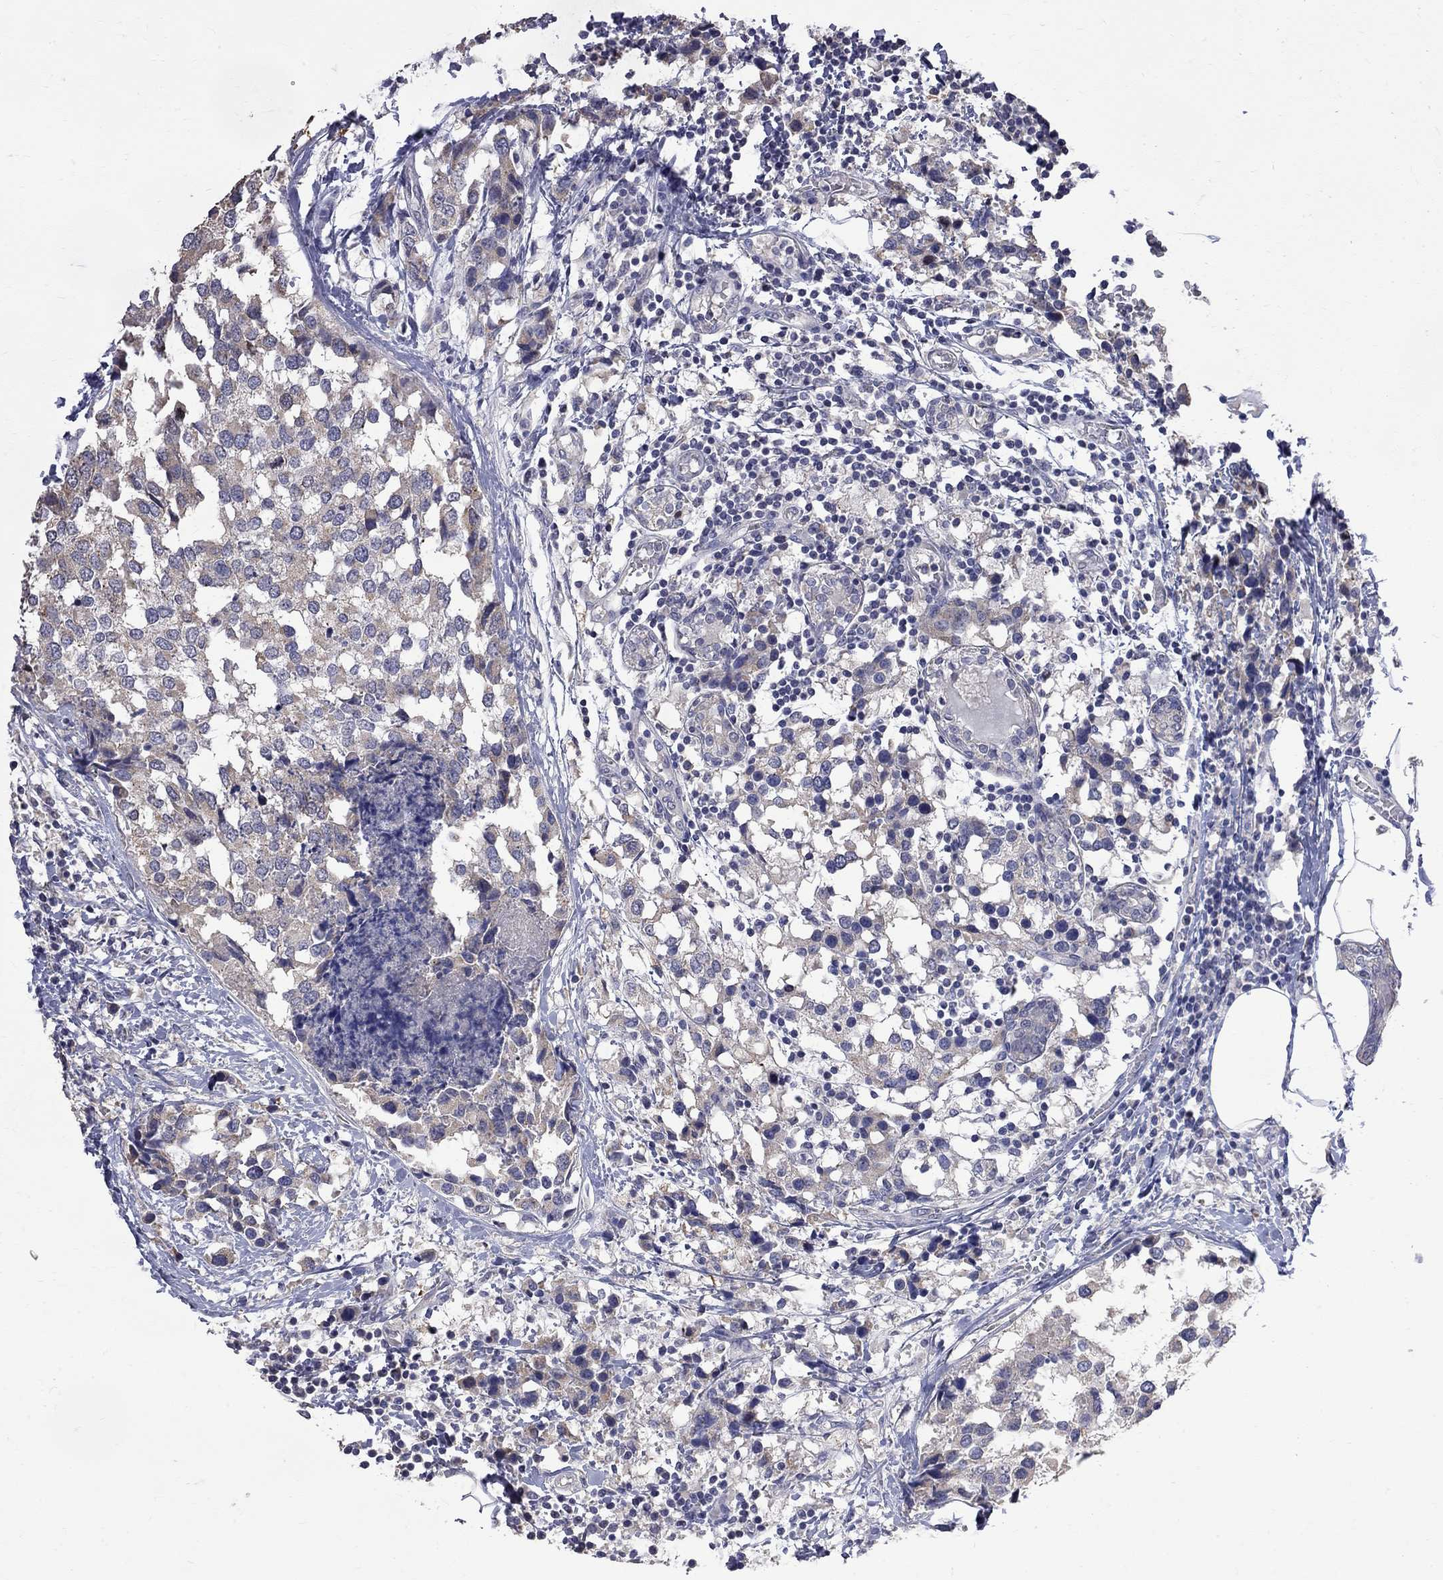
{"staining": {"intensity": "negative", "quantity": "none", "location": "none"}, "tissue": "breast cancer", "cell_type": "Tumor cells", "image_type": "cancer", "snomed": [{"axis": "morphology", "description": "Lobular carcinoma"}, {"axis": "topography", "description": "Breast"}], "caption": "DAB immunohistochemical staining of human breast cancer displays no significant positivity in tumor cells.", "gene": "CKAP2", "patient": {"sex": "female", "age": 59}}